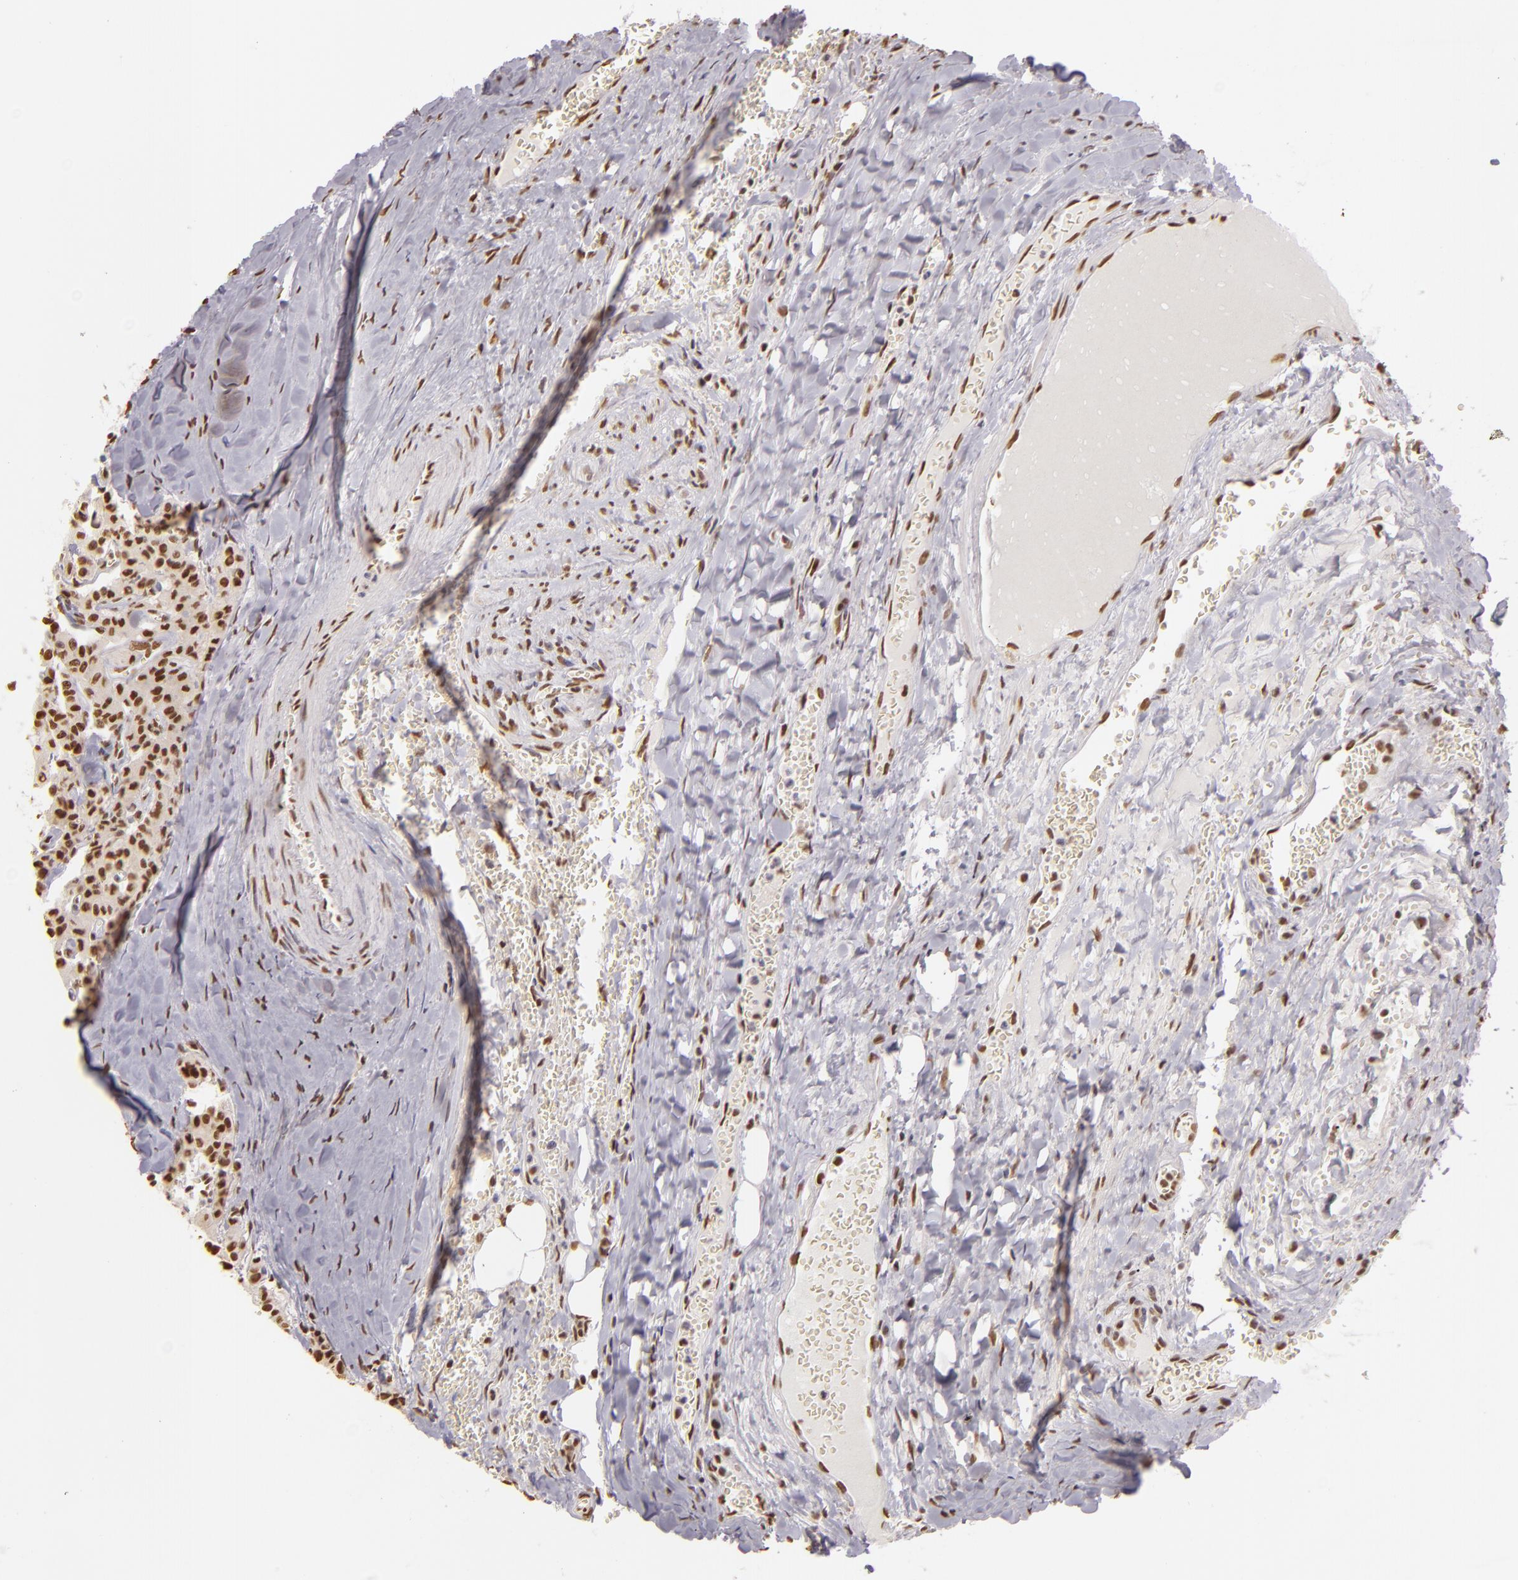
{"staining": {"intensity": "moderate", "quantity": ">75%", "location": "nuclear"}, "tissue": "carcinoid", "cell_type": "Tumor cells", "image_type": "cancer", "snomed": [{"axis": "morphology", "description": "Carcinoid, malignant, NOS"}, {"axis": "topography", "description": "Bronchus"}], "caption": "Carcinoid (malignant) stained with a brown dye reveals moderate nuclear positive positivity in approximately >75% of tumor cells.", "gene": "PAPOLA", "patient": {"sex": "male", "age": 55}}